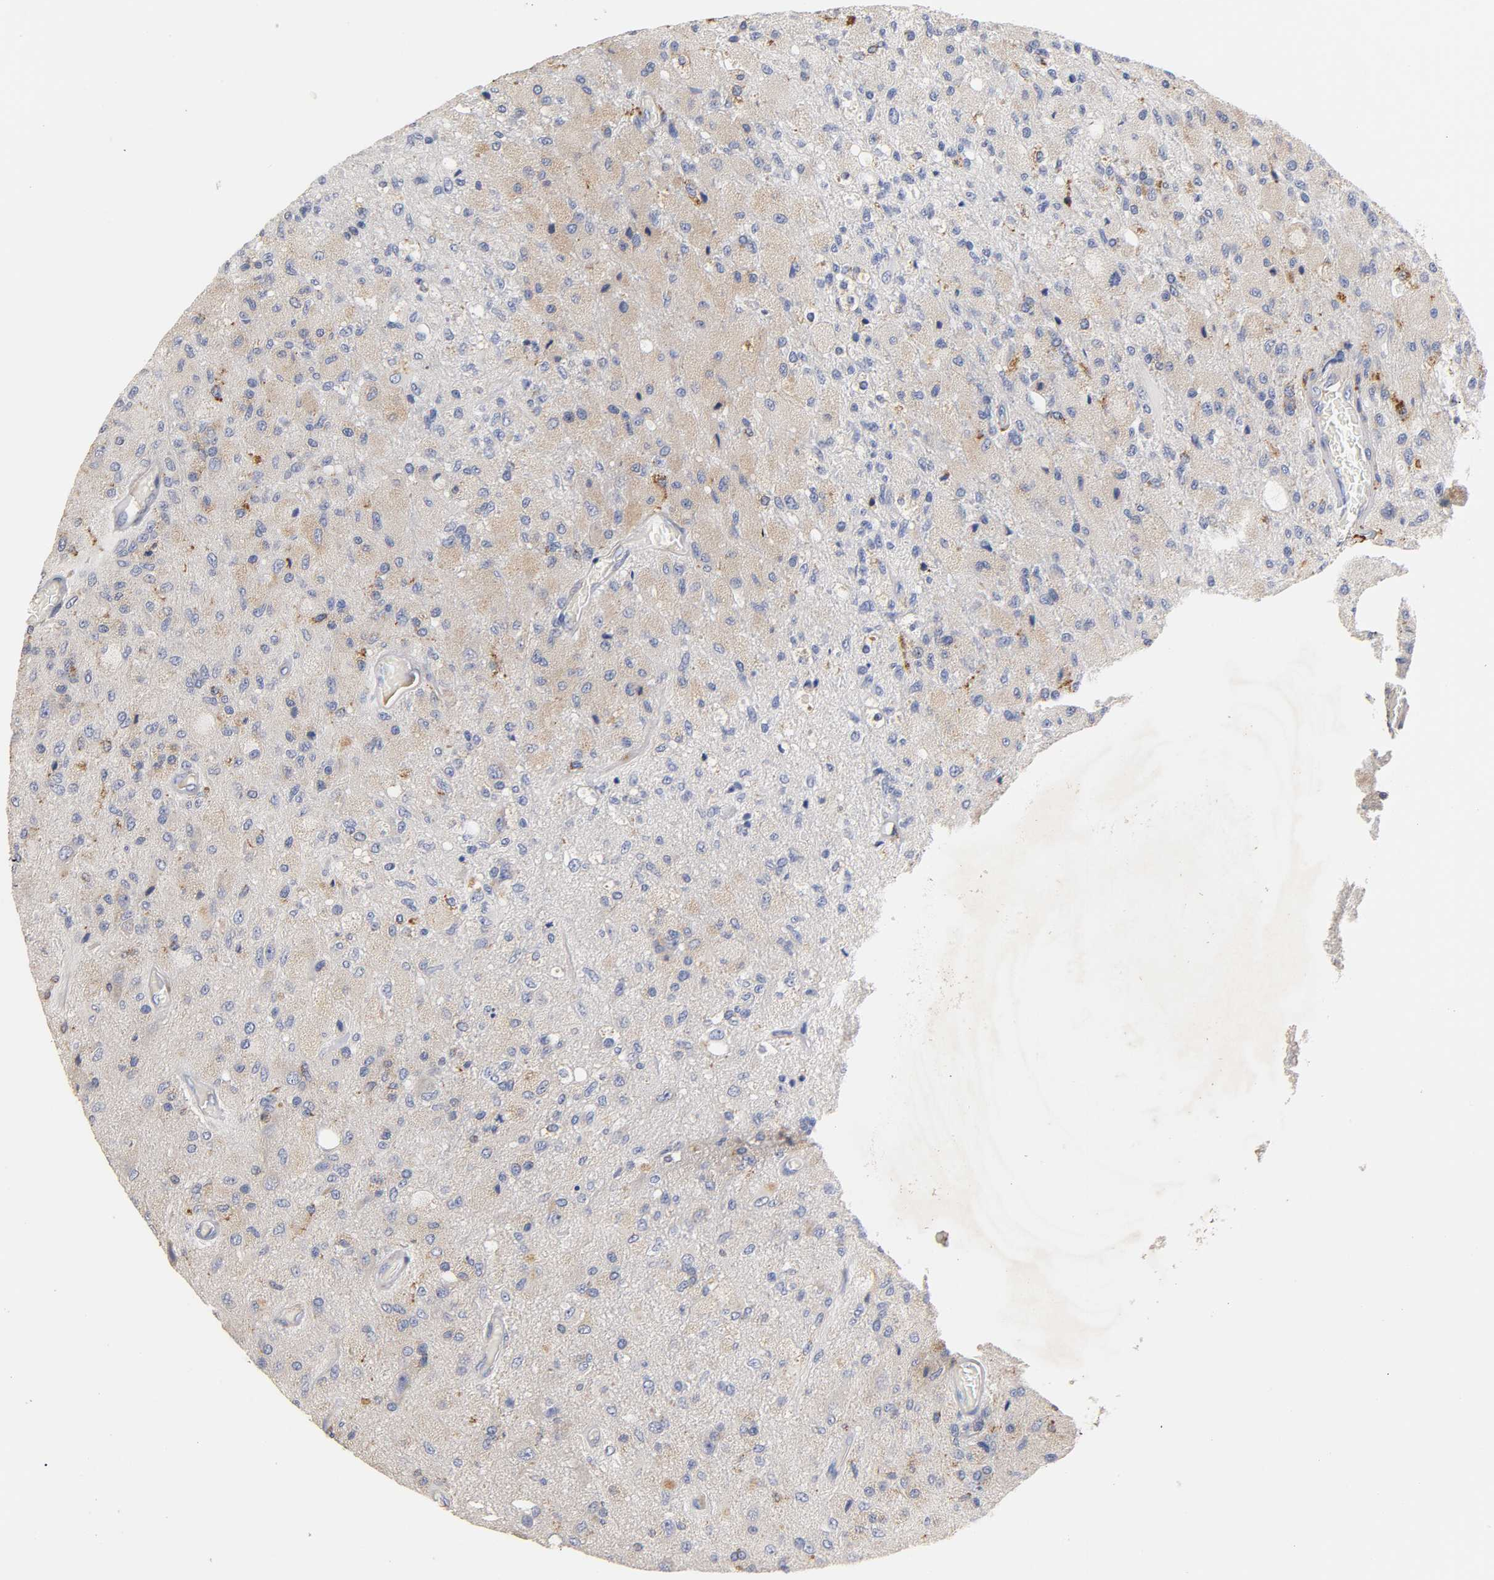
{"staining": {"intensity": "negative", "quantity": "none", "location": "none"}, "tissue": "glioma", "cell_type": "Tumor cells", "image_type": "cancer", "snomed": [{"axis": "morphology", "description": "Normal tissue, NOS"}, {"axis": "morphology", "description": "Glioma, malignant, High grade"}, {"axis": "topography", "description": "Cerebral cortex"}], "caption": "The micrograph shows no staining of tumor cells in glioma.", "gene": "SEMA5A", "patient": {"sex": "male", "age": 77}}